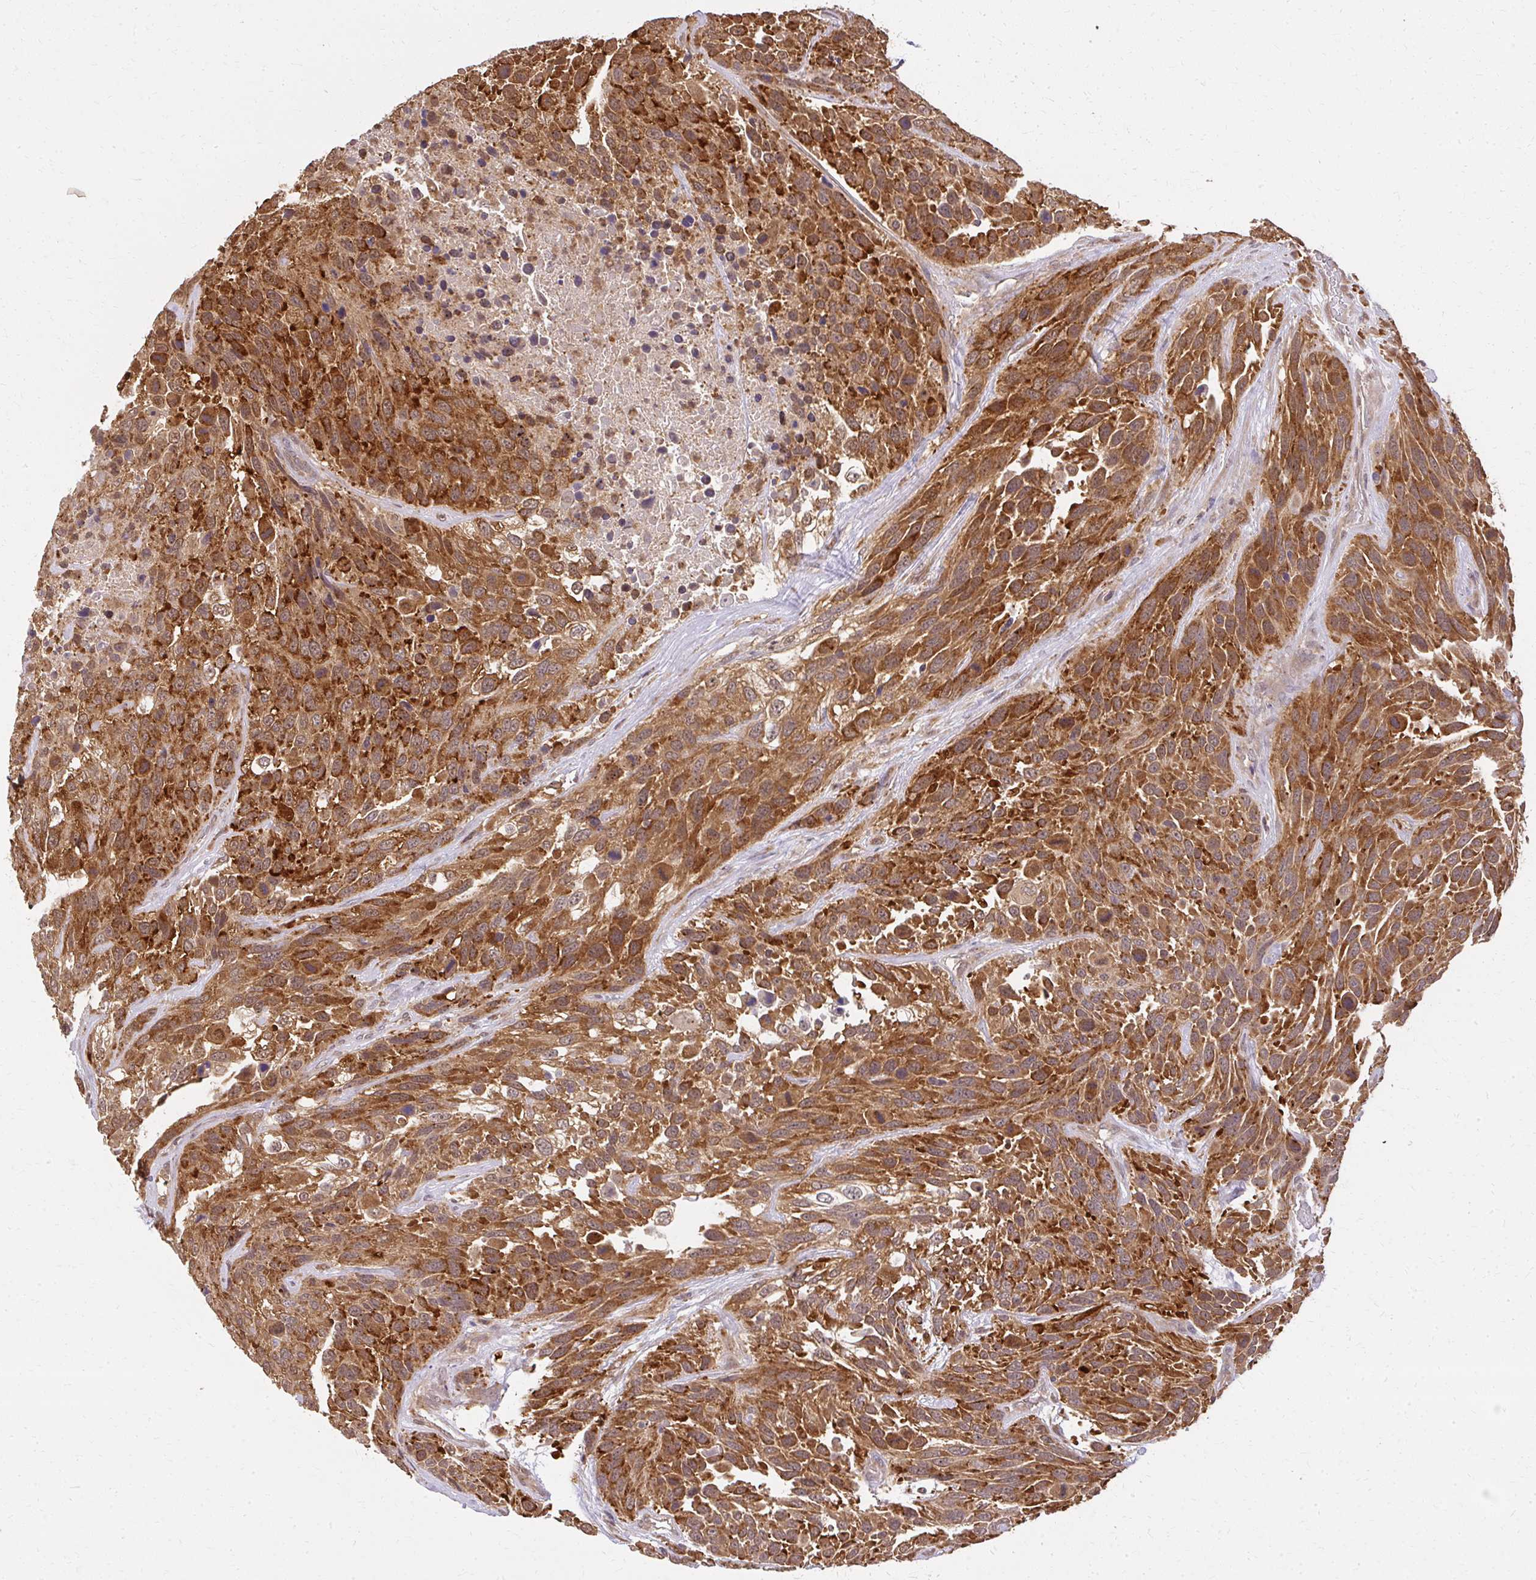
{"staining": {"intensity": "strong", "quantity": ">75%", "location": "cytoplasmic/membranous"}, "tissue": "urothelial cancer", "cell_type": "Tumor cells", "image_type": "cancer", "snomed": [{"axis": "morphology", "description": "Urothelial carcinoma, High grade"}, {"axis": "topography", "description": "Urinary bladder"}], "caption": "DAB (3,3'-diaminobenzidine) immunohistochemical staining of urothelial cancer exhibits strong cytoplasmic/membranous protein expression in approximately >75% of tumor cells.", "gene": "LARS2", "patient": {"sex": "female", "age": 70}}